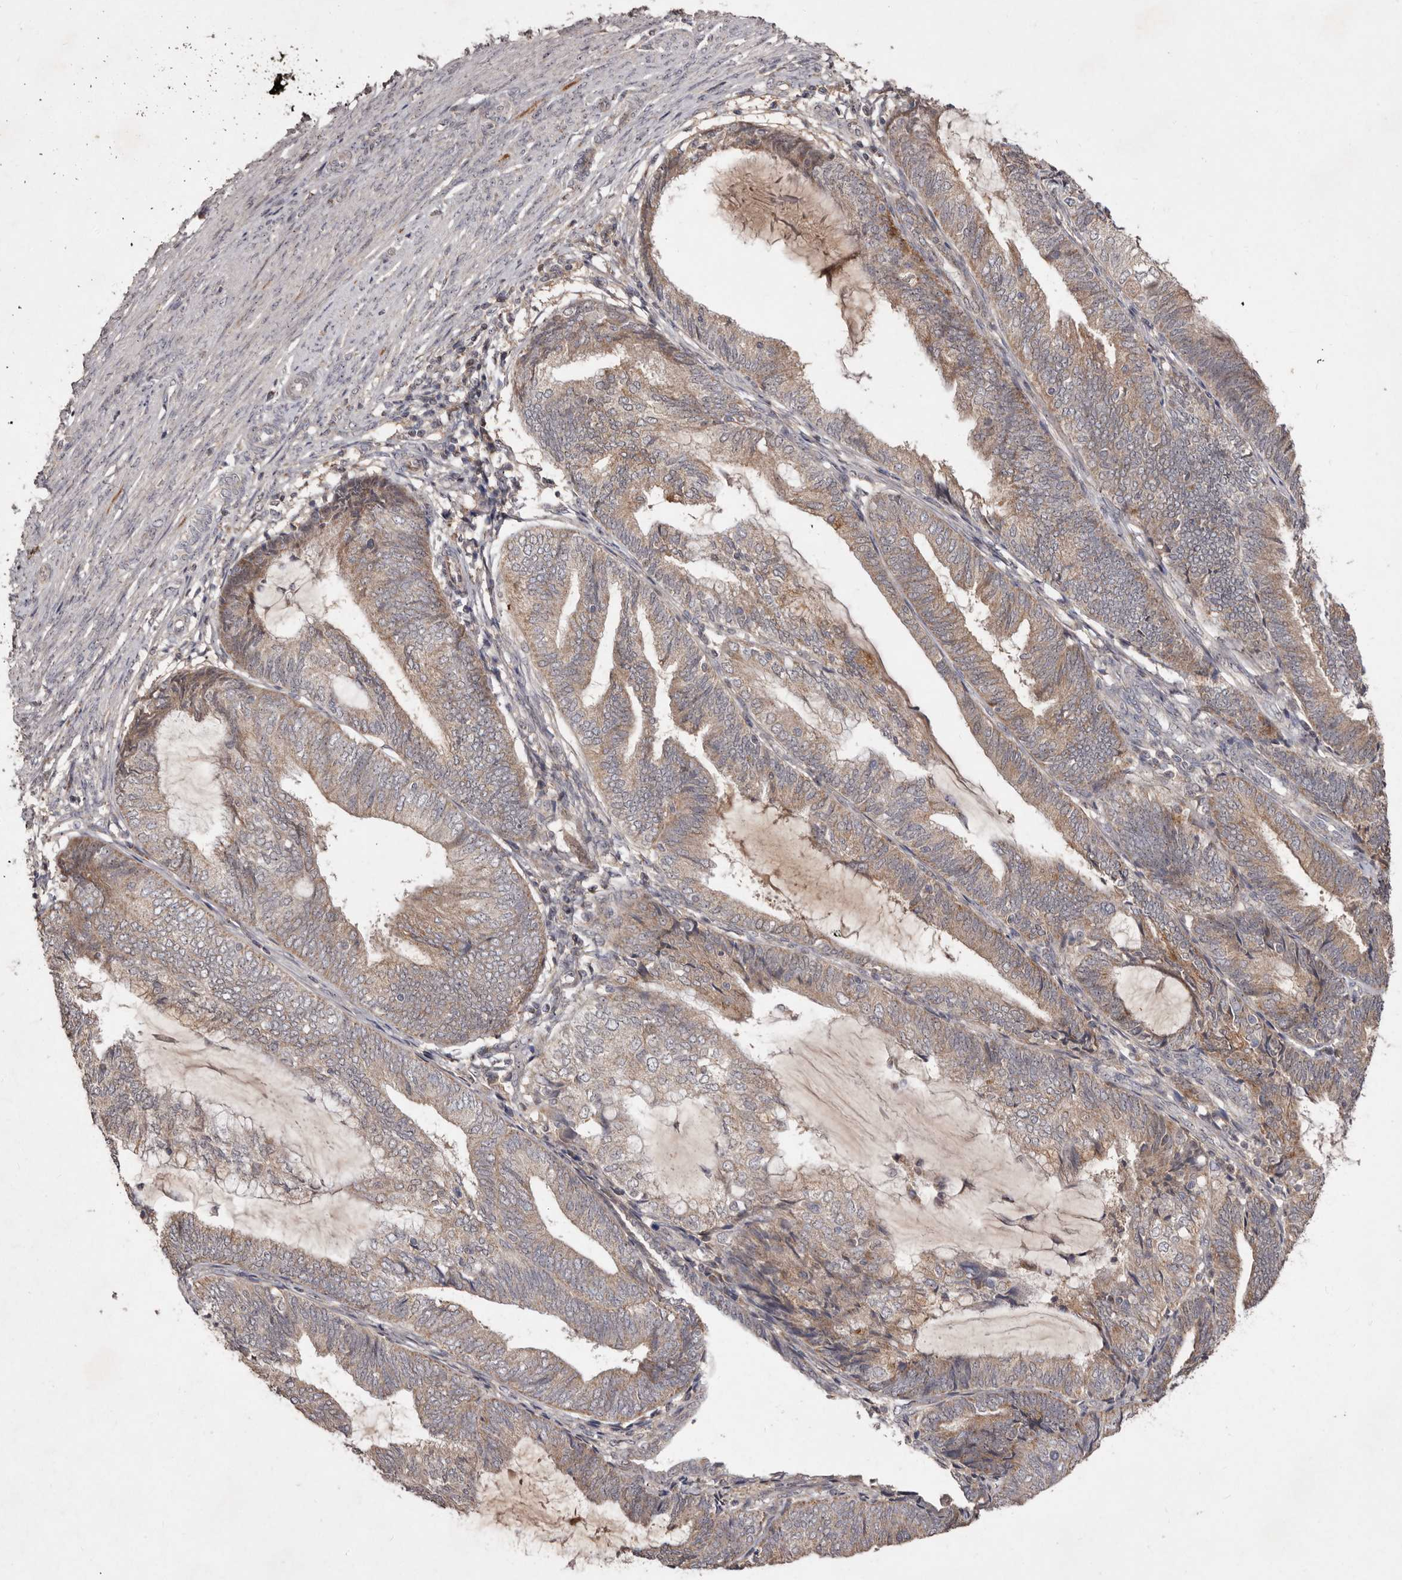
{"staining": {"intensity": "moderate", "quantity": ">75%", "location": "cytoplasmic/membranous"}, "tissue": "endometrial cancer", "cell_type": "Tumor cells", "image_type": "cancer", "snomed": [{"axis": "morphology", "description": "Adenocarcinoma, NOS"}, {"axis": "topography", "description": "Endometrium"}], "caption": "IHC photomicrograph of endometrial adenocarcinoma stained for a protein (brown), which displays medium levels of moderate cytoplasmic/membranous expression in approximately >75% of tumor cells.", "gene": "FLAD1", "patient": {"sex": "female", "age": 81}}